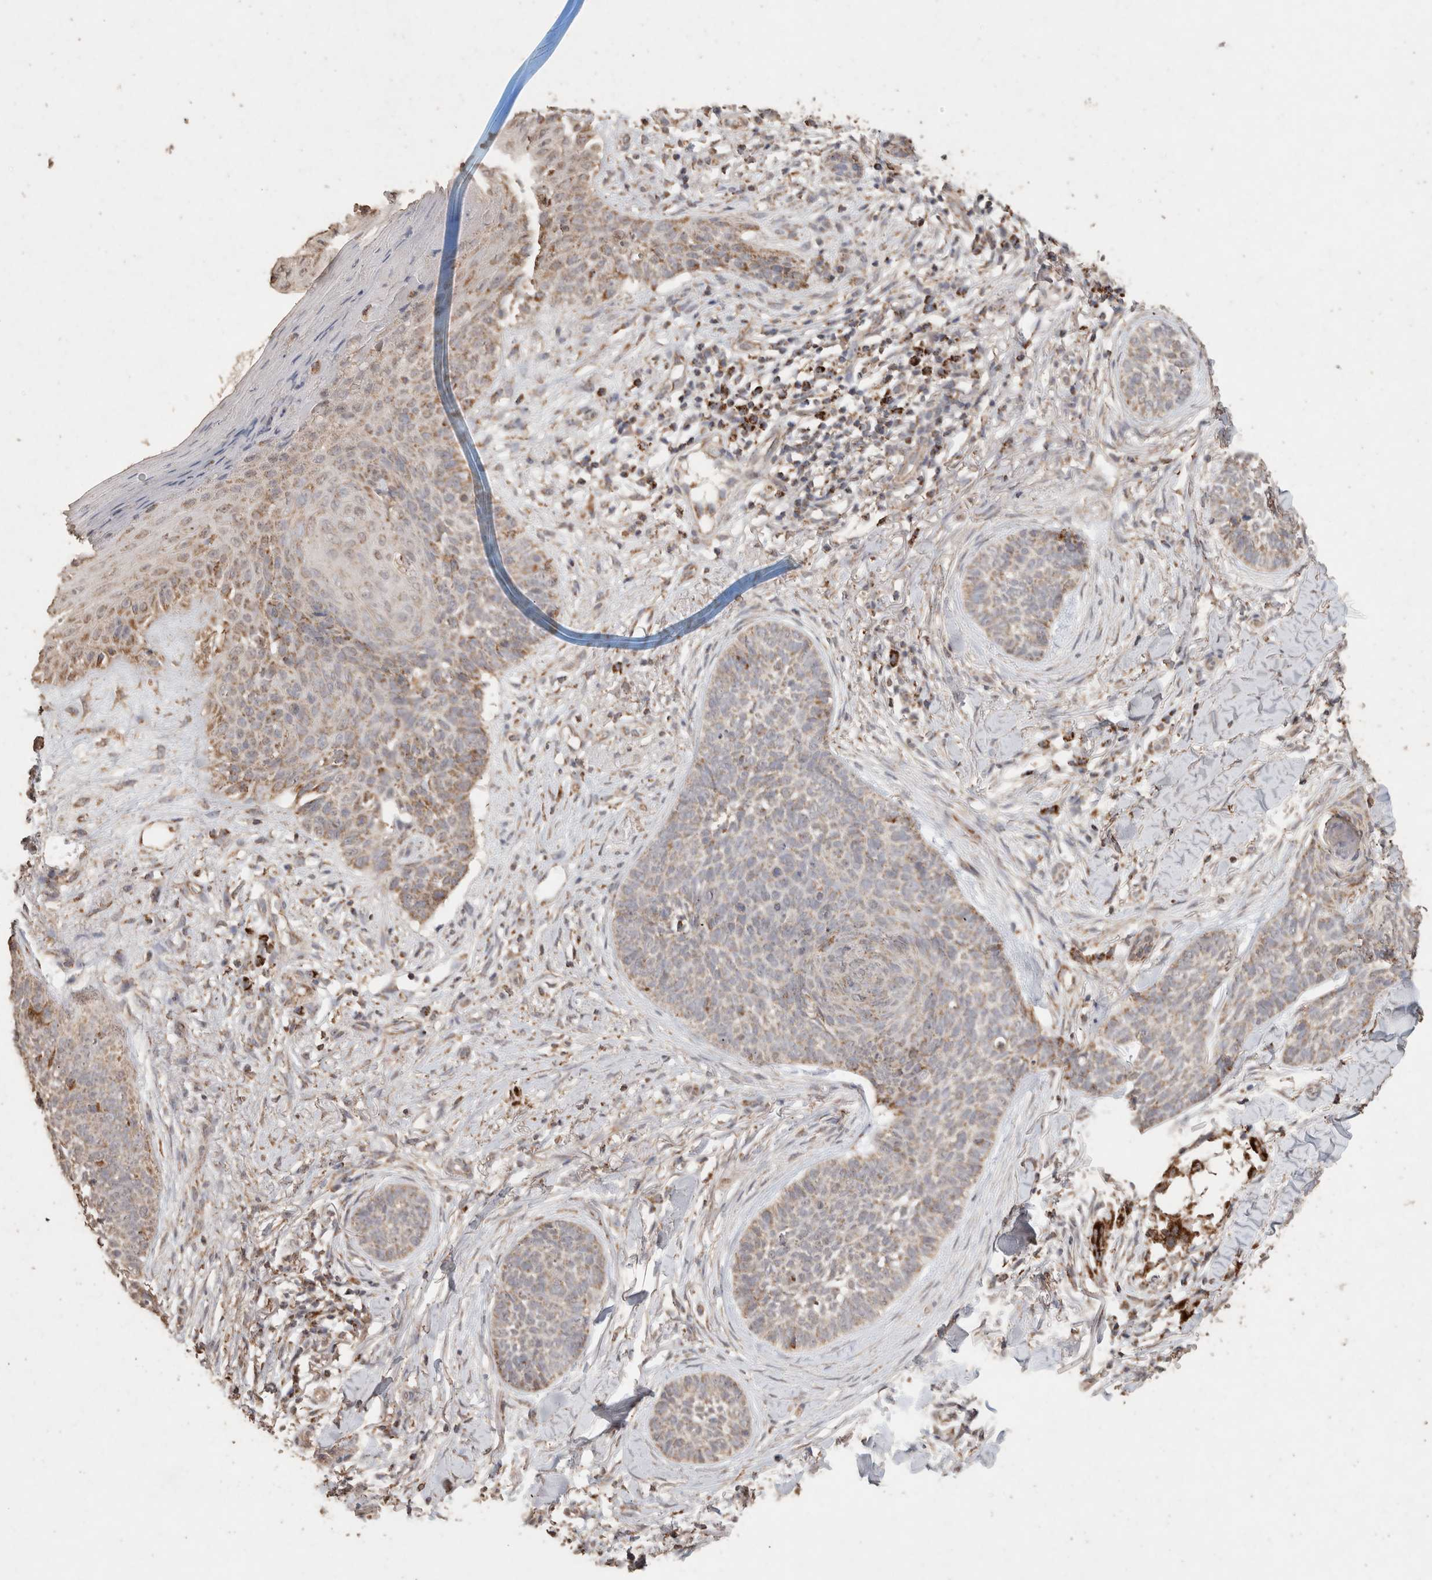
{"staining": {"intensity": "moderate", "quantity": "25%-75%", "location": "cytoplasmic/membranous"}, "tissue": "skin cancer", "cell_type": "Tumor cells", "image_type": "cancer", "snomed": [{"axis": "morphology", "description": "Normal tissue, NOS"}, {"axis": "morphology", "description": "Basal cell carcinoma"}, {"axis": "topography", "description": "Skin"}], "caption": "The photomicrograph shows staining of skin cancer, revealing moderate cytoplasmic/membranous protein positivity (brown color) within tumor cells.", "gene": "ACADM", "patient": {"sex": "male", "age": 67}}